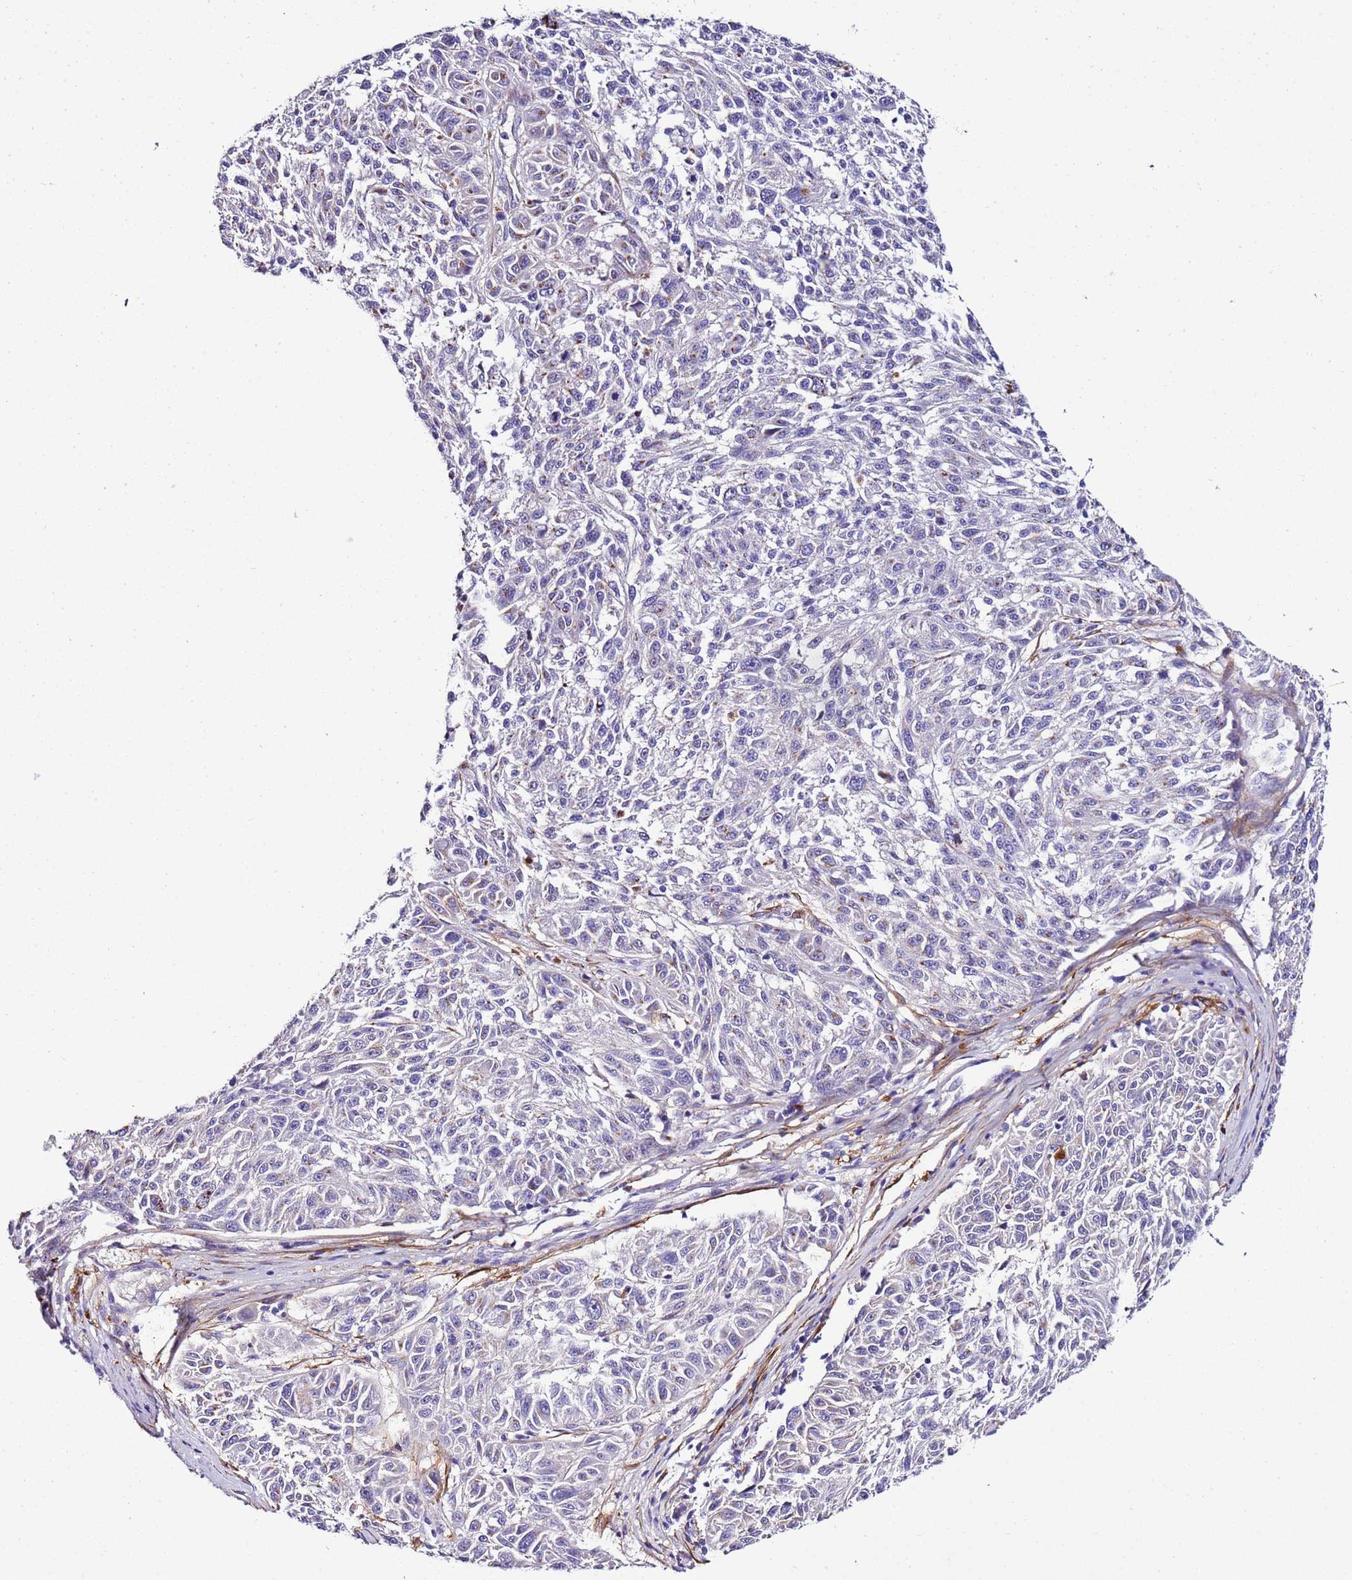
{"staining": {"intensity": "negative", "quantity": "none", "location": "none"}, "tissue": "melanoma", "cell_type": "Tumor cells", "image_type": "cancer", "snomed": [{"axis": "morphology", "description": "Malignant melanoma, NOS"}, {"axis": "topography", "description": "Skin"}], "caption": "IHC micrograph of neoplastic tissue: human malignant melanoma stained with DAB (3,3'-diaminobenzidine) displays no significant protein positivity in tumor cells.", "gene": "FAM174C", "patient": {"sex": "male", "age": 53}}